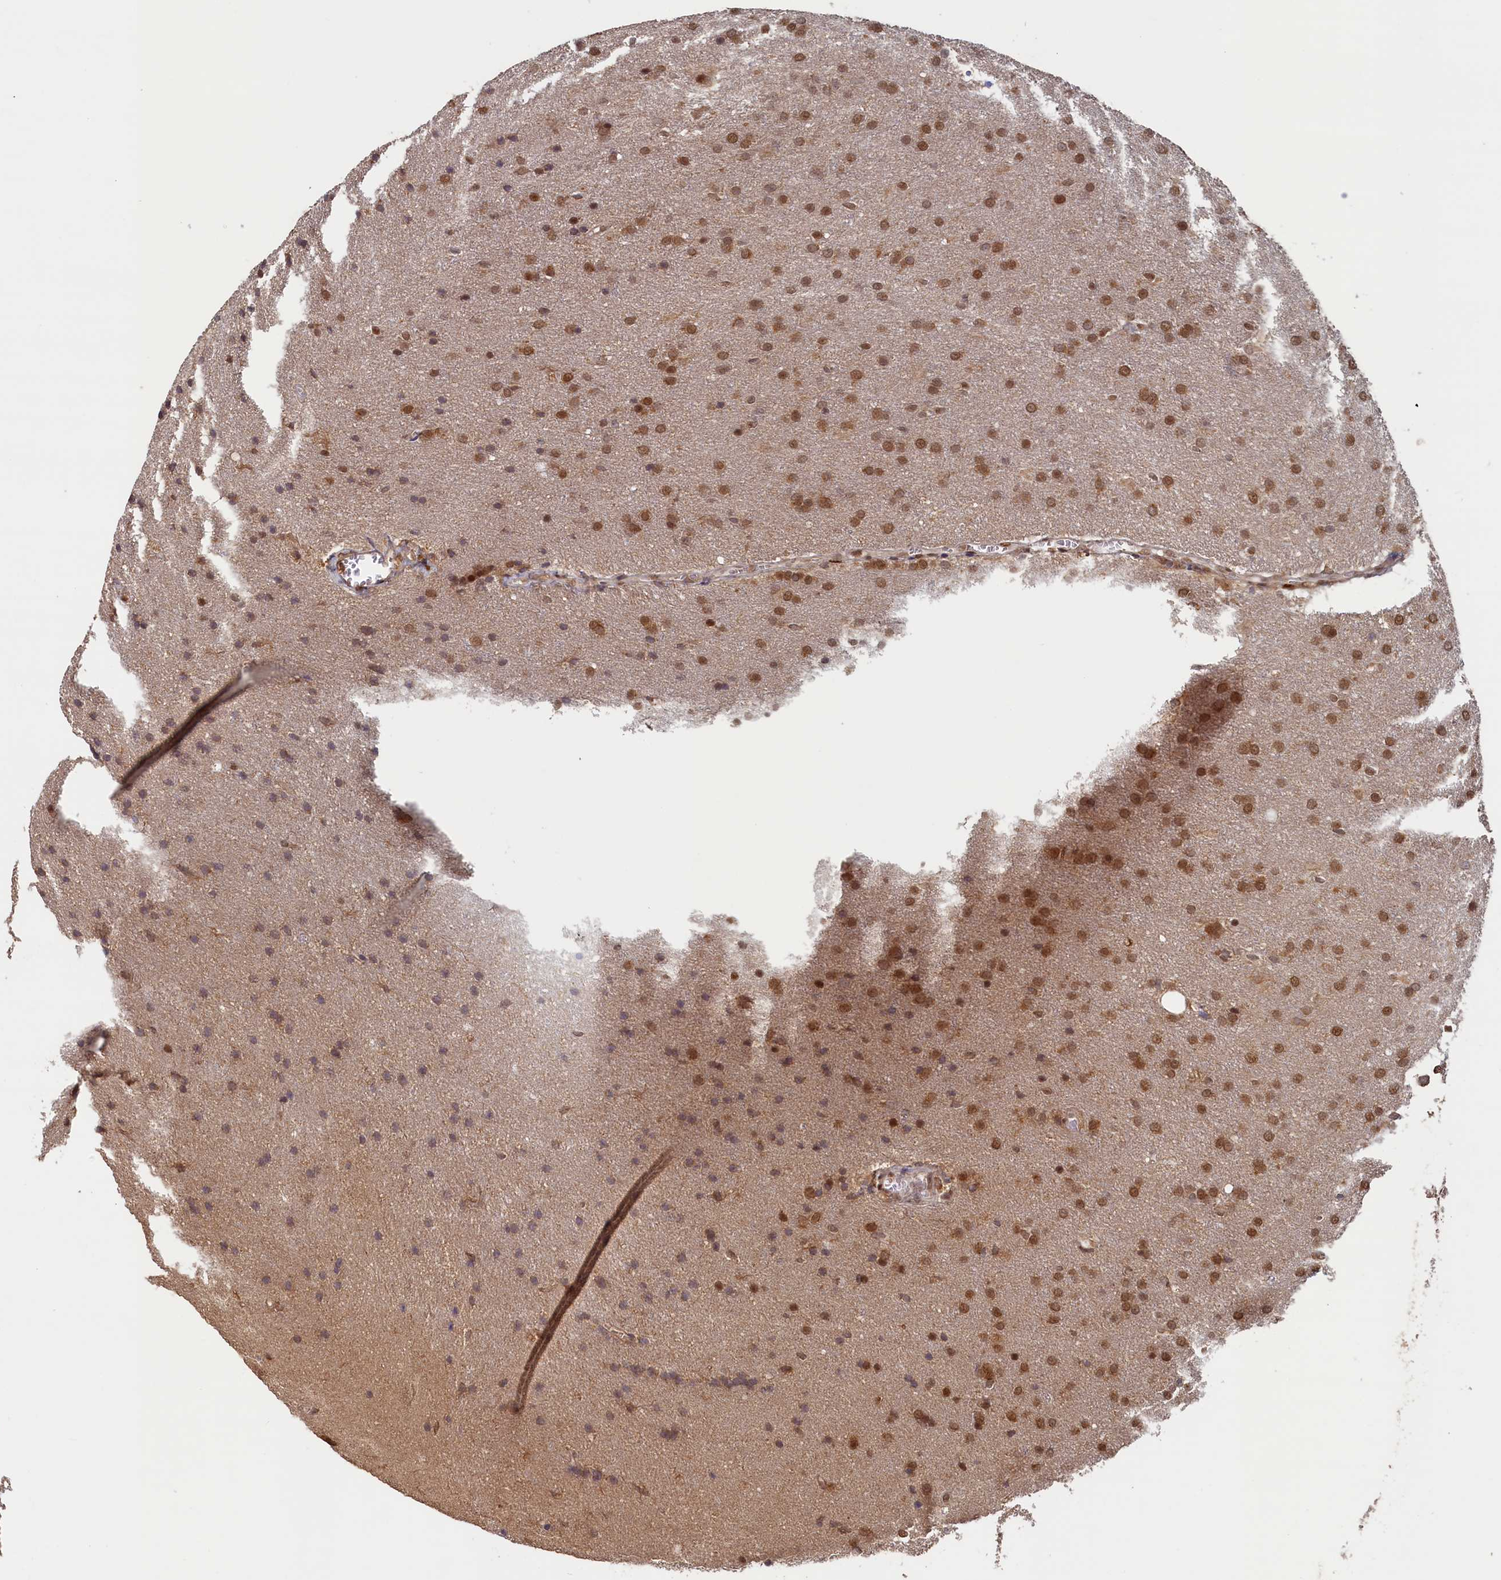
{"staining": {"intensity": "moderate", "quantity": ">75%", "location": "nuclear"}, "tissue": "glioma", "cell_type": "Tumor cells", "image_type": "cancer", "snomed": [{"axis": "morphology", "description": "Glioma, malignant, Low grade"}, {"axis": "topography", "description": "Brain"}], "caption": "Human glioma stained for a protein (brown) demonstrates moderate nuclear positive positivity in about >75% of tumor cells.", "gene": "AHCY", "patient": {"sex": "female", "age": 32}}